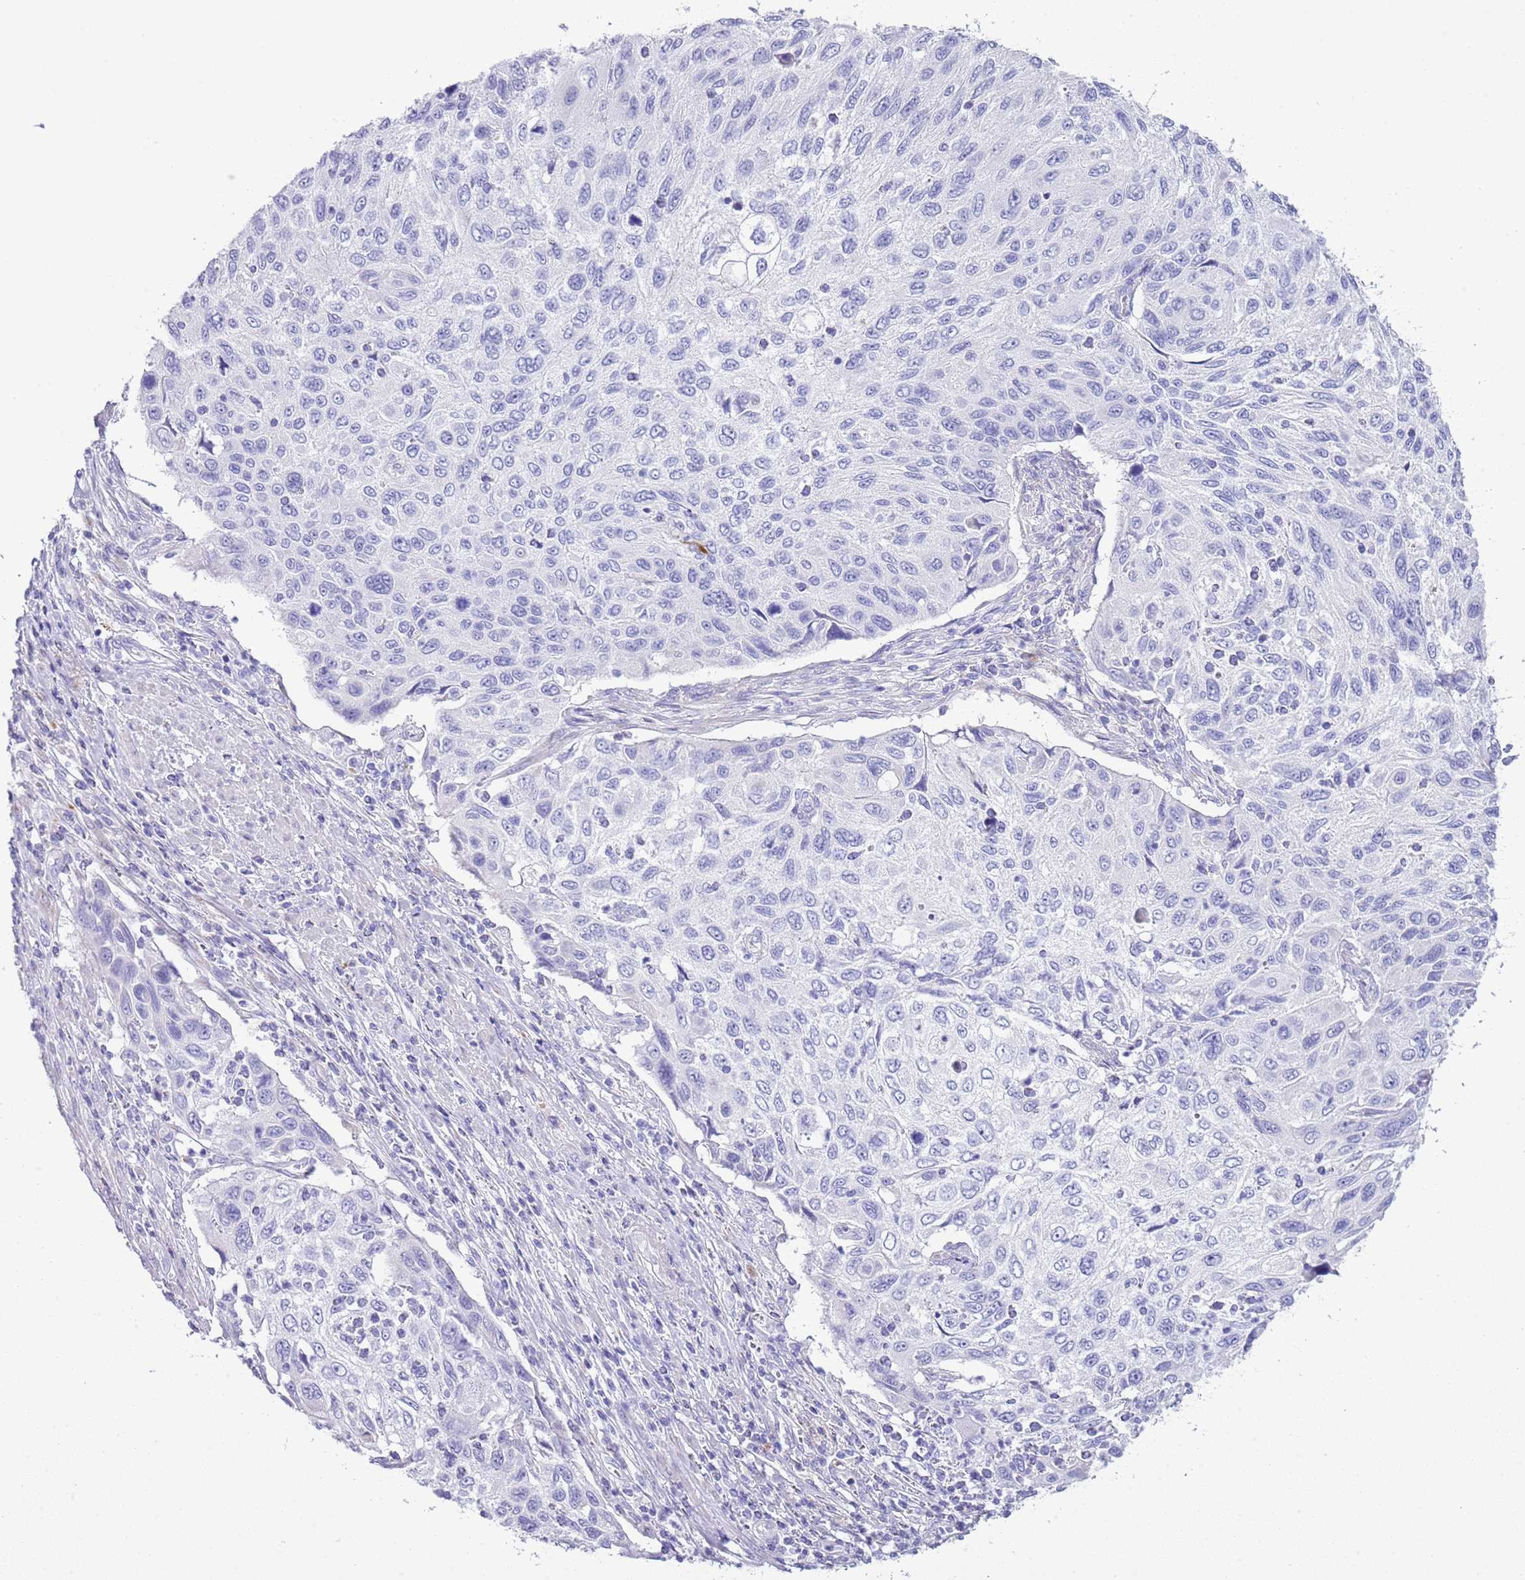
{"staining": {"intensity": "negative", "quantity": "none", "location": "none"}, "tissue": "cervical cancer", "cell_type": "Tumor cells", "image_type": "cancer", "snomed": [{"axis": "morphology", "description": "Squamous cell carcinoma, NOS"}, {"axis": "topography", "description": "Cervix"}], "caption": "This is an immunohistochemistry (IHC) photomicrograph of human cervical squamous cell carcinoma. There is no staining in tumor cells.", "gene": "ABHD17C", "patient": {"sex": "female", "age": 70}}